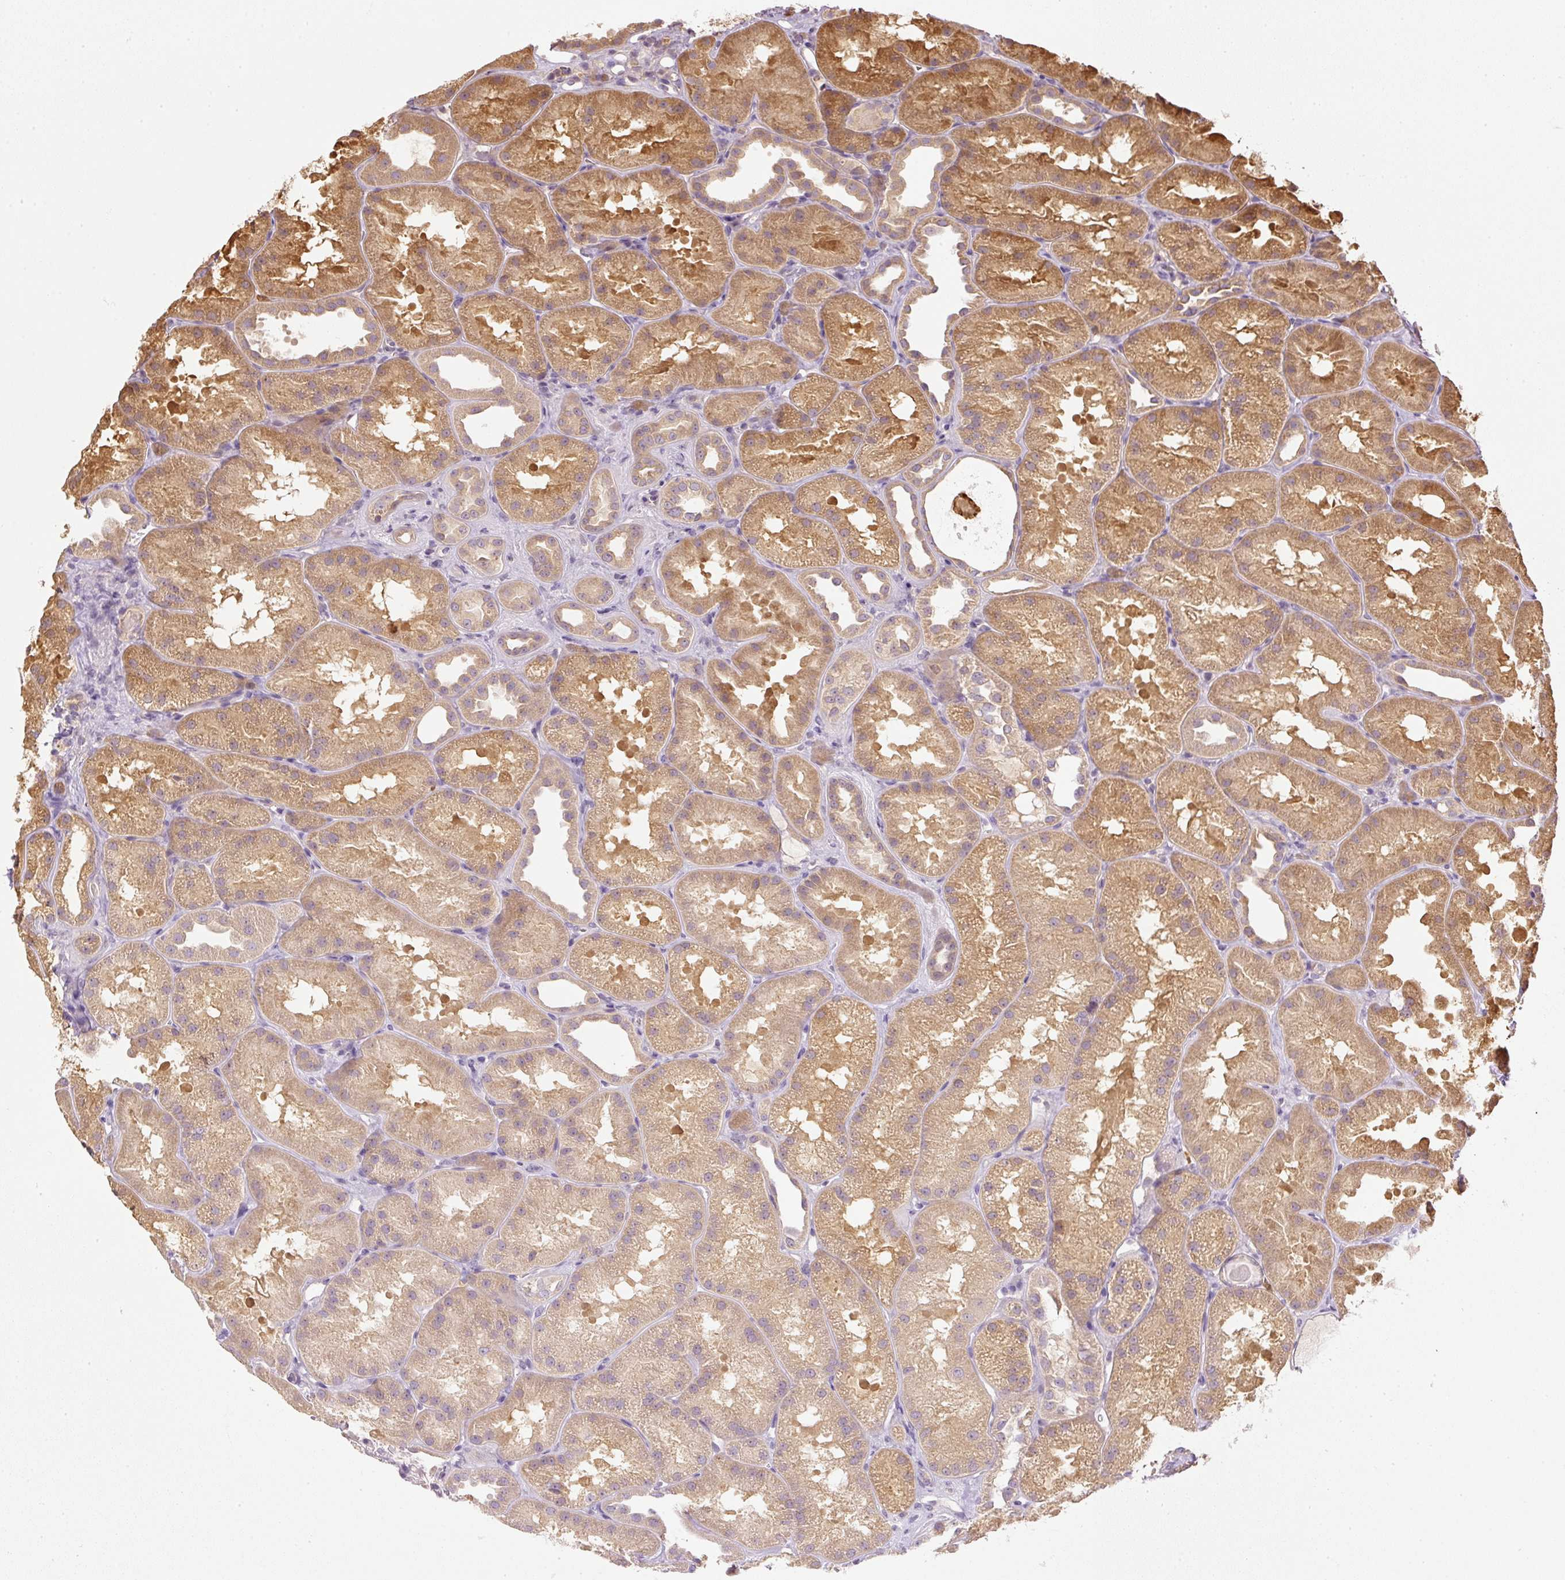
{"staining": {"intensity": "moderate", "quantity": ">75%", "location": "cytoplasmic/membranous"}, "tissue": "kidney", "cell_type": "Cells in glomeruli", "image_type": "normal", "snomed": [{"axis": "morphology", "description": "Normal tissue, NOS"}, {"axis": "topography", "description": "Kidney"}], "caption": "A medium amount of moderate cytoplasmic/membranous expression is appreciated in about >75% of cells in glomeruli in unremarkable kidney. The staining was performed using DAB, with brown indicating positive protein expression. Nuclei are stained blue with hematoxylin.", "gene": "CTTNBP2", "patient": {"sex": "male", "age": 61}}